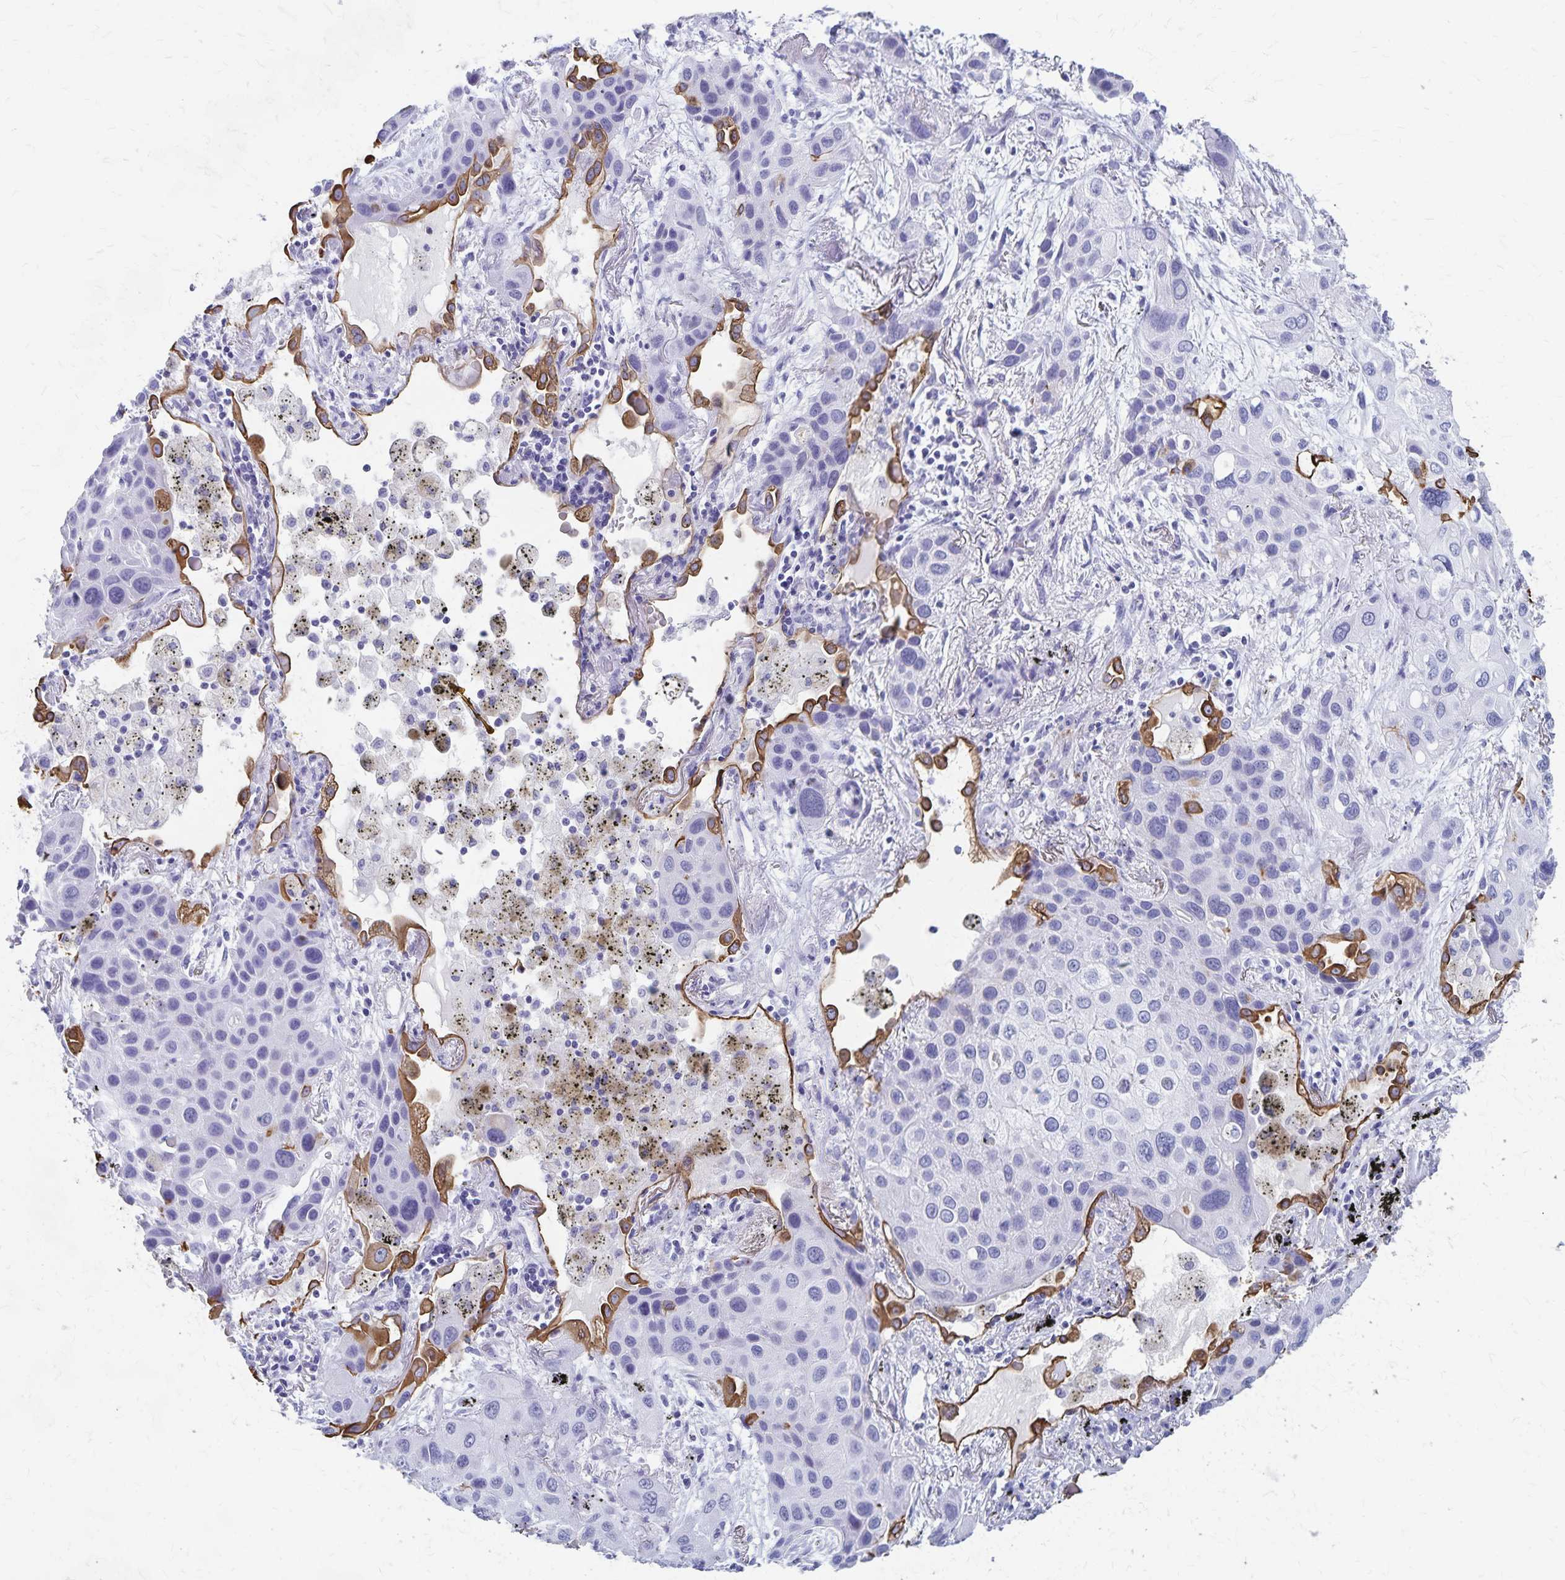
{"staining": {"intensity": "negative", "quantity": "none", "location": "none"}, "tissue": "lung cancer", "cell_type": "Tumor cells", "image_type": "cancer", "snomed": [{"axis": "morphology", "description": "Squamous cell carcinoma, NOS"}, {"axis": "morphology", "description": "Squamous cell carcinoma, metastatic, NOS"}, {"axis": "topography", "description": "Lung"}], "caption": "Tumor cells show no significant positivity in lung cancer.", "gene": "GPBAR1", "patient": {"sex": "male", "age": 59}}